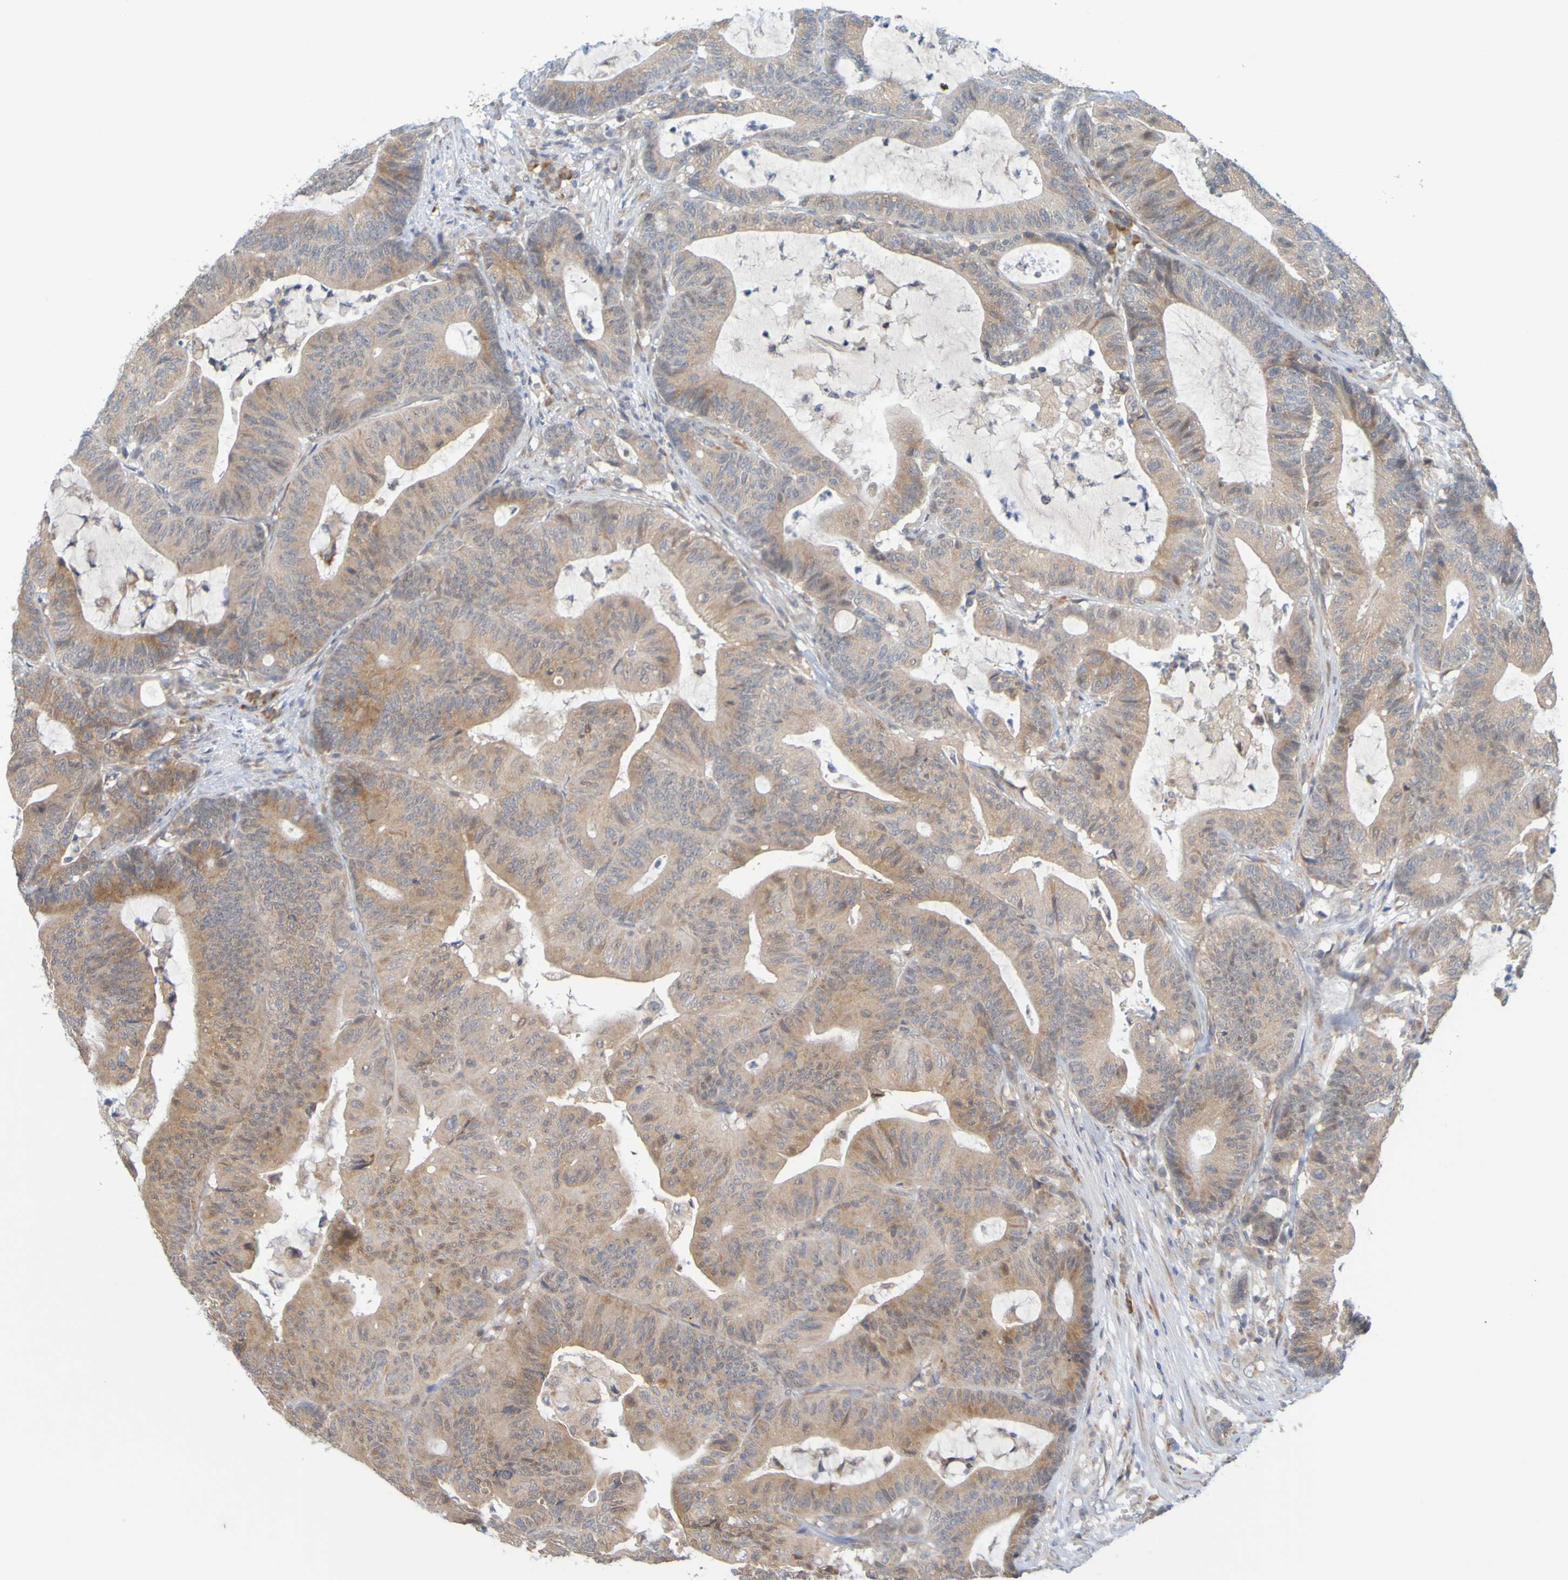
{"staining": {"intensity": "moderate", "quantity": ">75%", "location": "cytoplasmic/membranous"}, "tissue": "colorectal cancer", "cell_type": "Tumor cells", "image_type": "cancer", "snomed": [{"axis": "morphology", "description": "Adenocarcinoma, NOS"}, {"axis": "topography", "description": "Colon"}], "caption": "Human colorectal cancer (adenocarcinoma) stained with a brown dye demonstrates moderate cytoplasmic/membranous positive expression in approximately >75% of tumor cells.", "gene": "MOGS", "patient": {"sex": "female", "age": 84}}